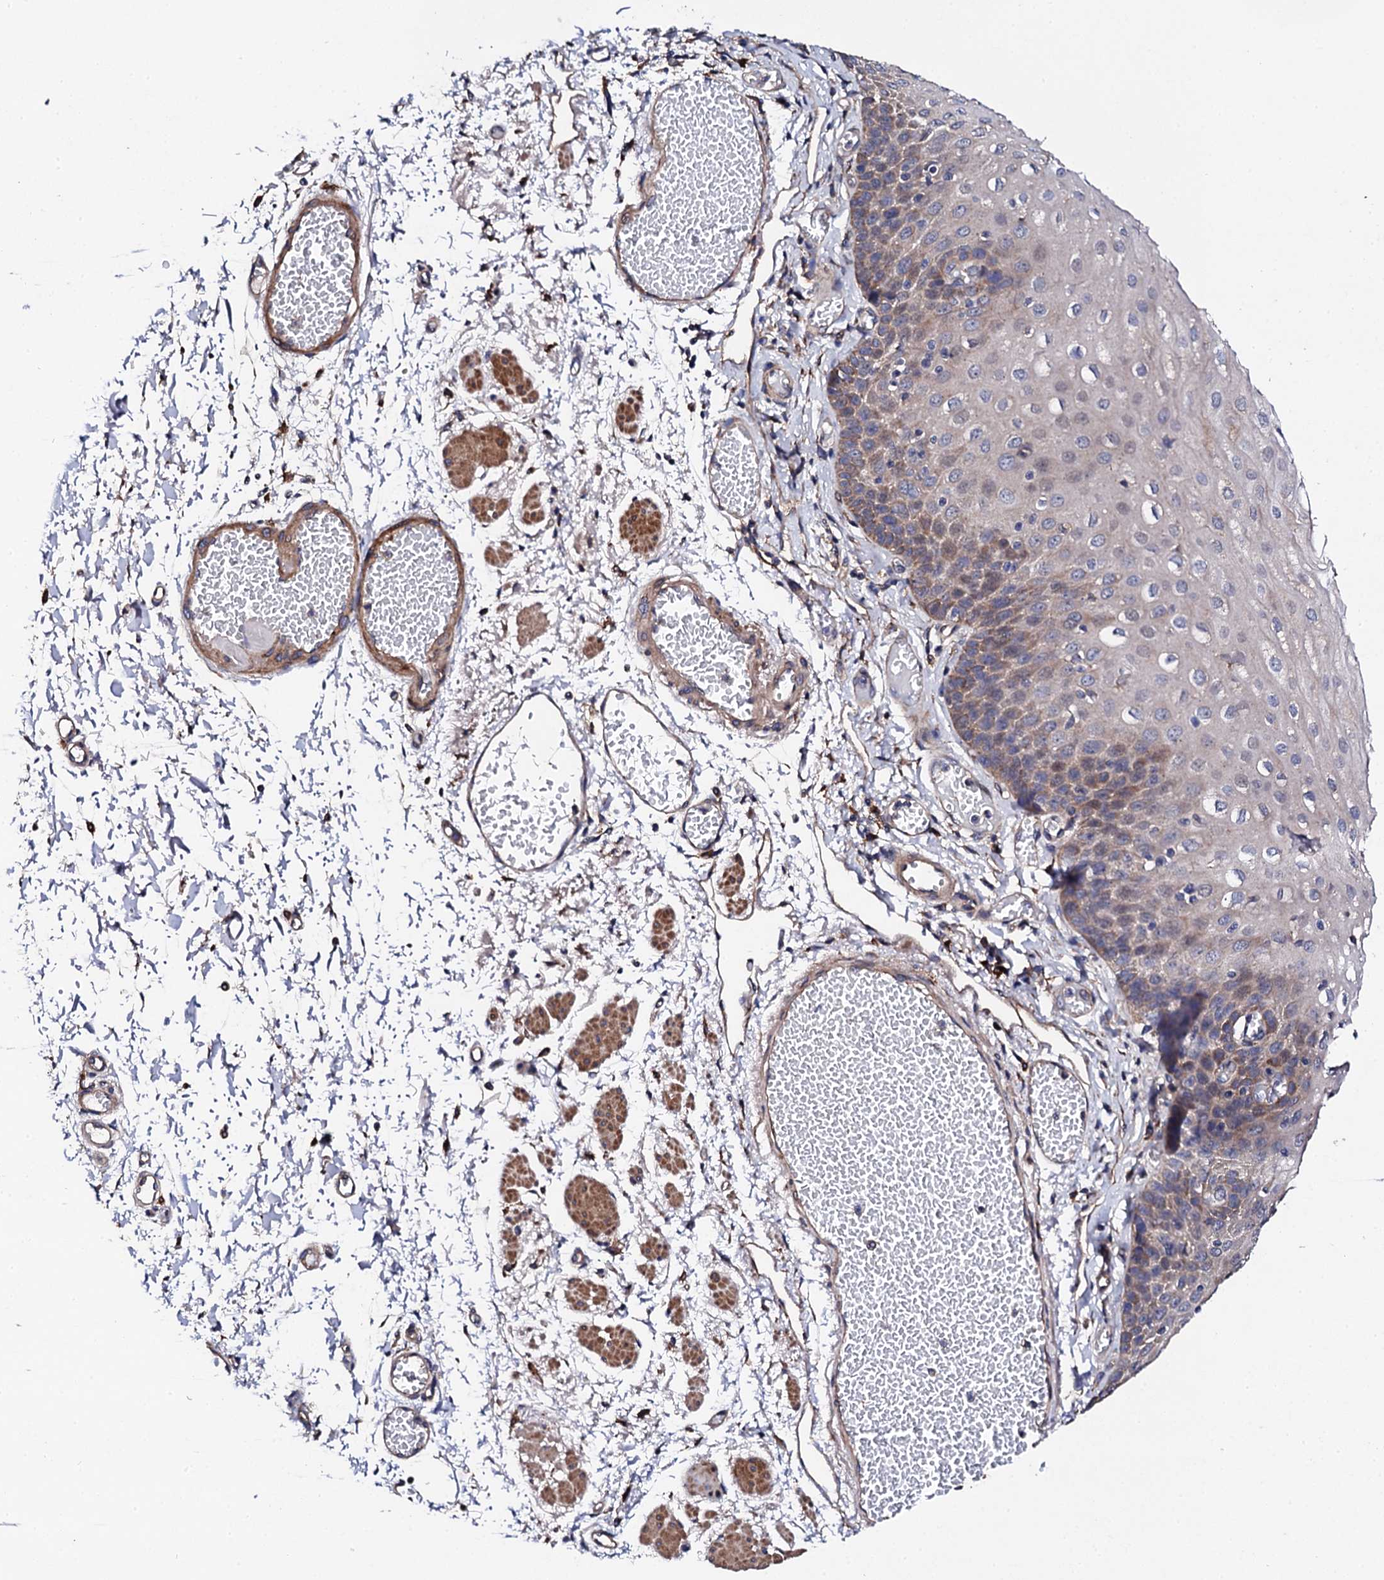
{"staining": {"intensity": "moderate", "quantity": "25%-75%", "location": "cytoplasmic/membranous"}, "tissue": "esophagus", "cell_type": "Squamous epithelial cells", "image_type": "normal", "snomed": [{"axis": "morphology", "description": "Normal tissue, NOS"}, {"axis": "topography", "description": "Esophagus"}], "caption": "Protein staining of benign esophagus reveals moderate cytoplasmic/membranous expression in approximately 25%-75% of squamous epithelial cells. The staining was performed using DAB to visualize the protein expression in brown, while the nuclei were stained in blue with hematoxylin (Magnification: 20x).", "gene": "LIPT2", "patient": {"sex": "male", "age": 81}}